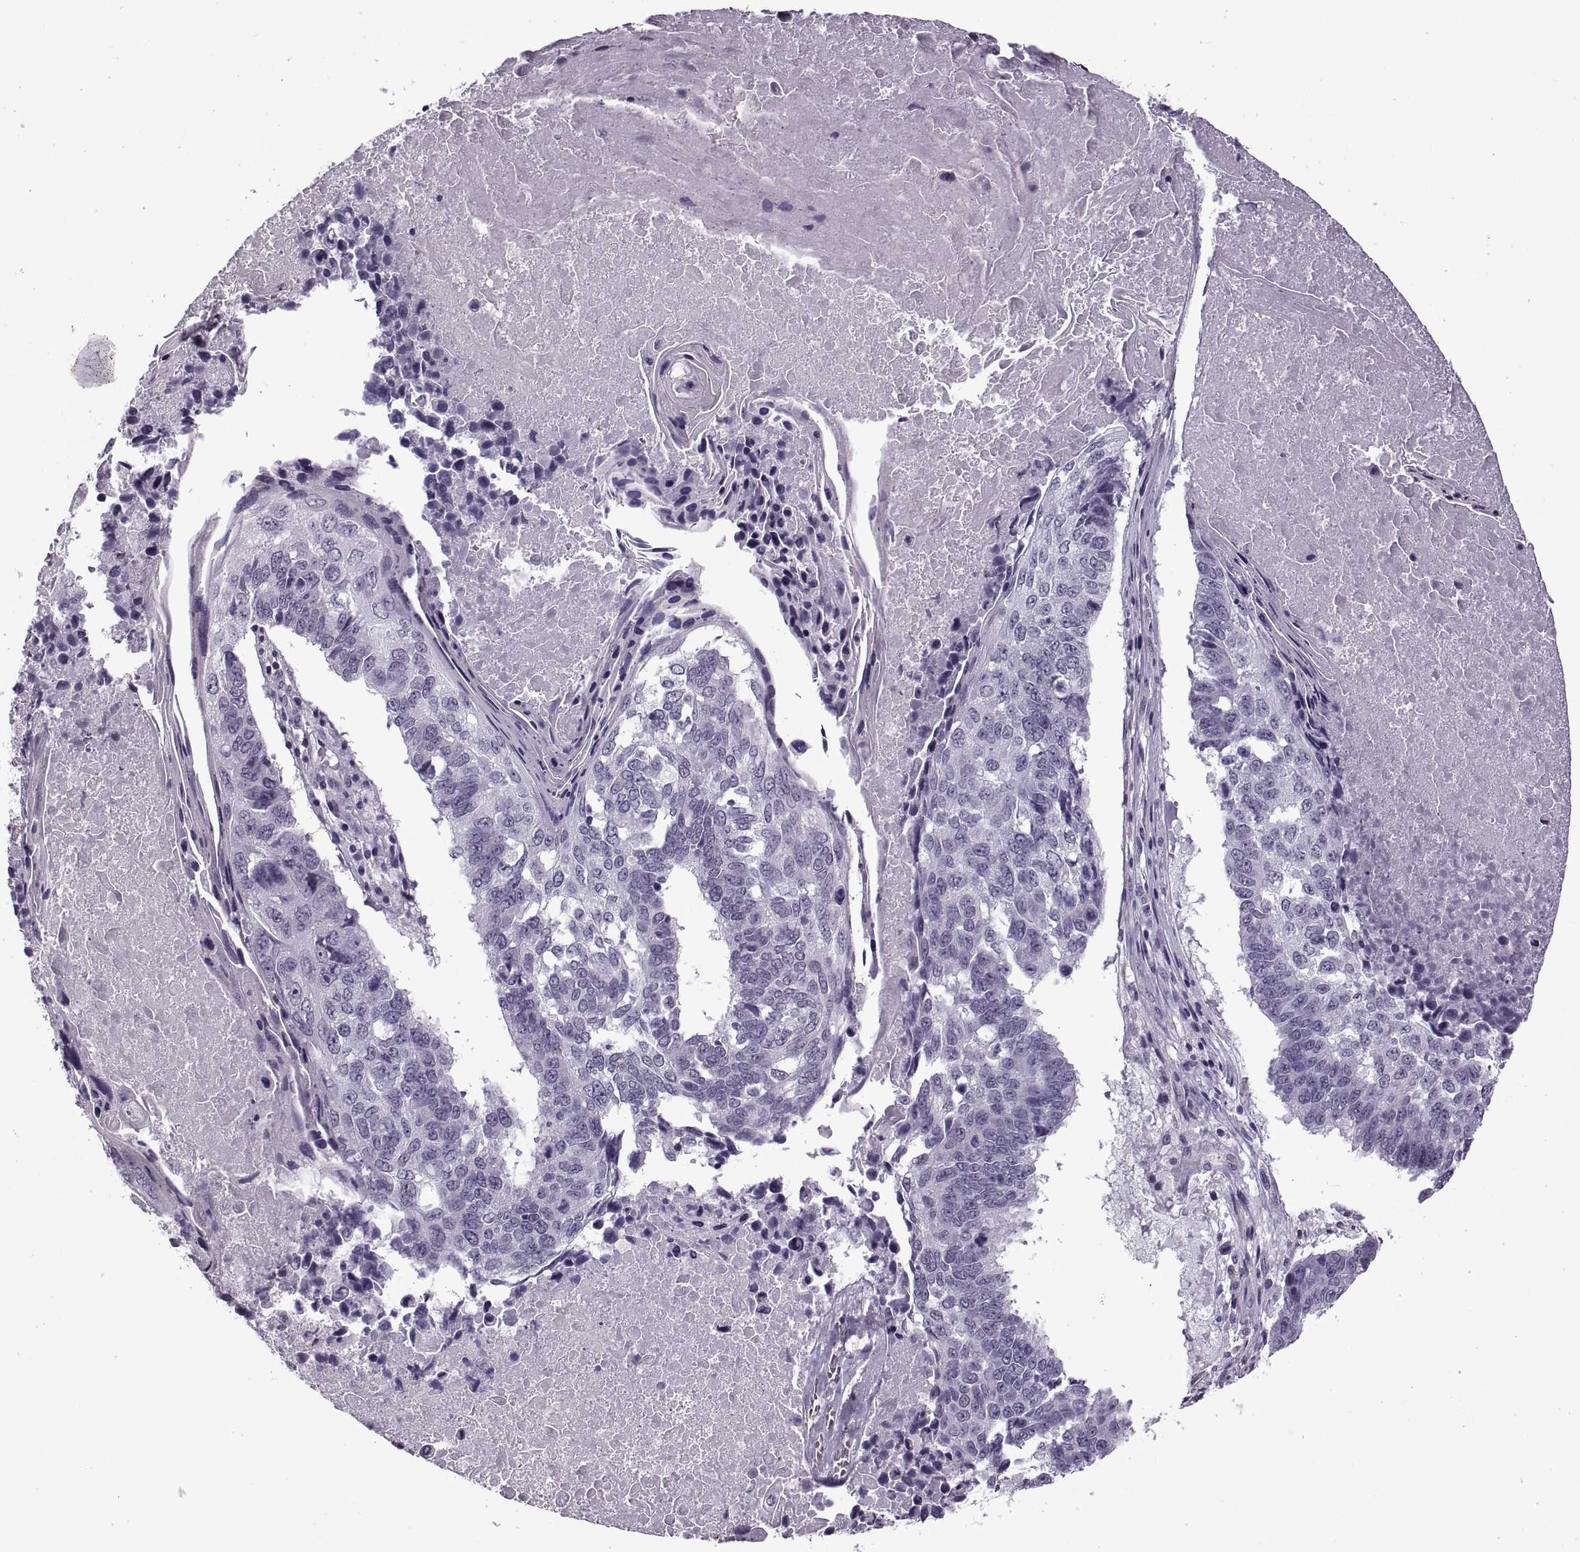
{"staining": {"intensity": "negative", "quantity": "none", "location": "none"}, "tissue": "lung cancer", "cell_type": "Tumor cells", "image_type": "cancer", "snomed": [{"axis": "morphology", "description": "Squamous cell carcinoma, NOS"}, {"axis": "topography", "description": "Lung"}], "caption": "Tumor cells are negative for brown protein staining in lung squamous cell carcinoma.", "gene": "PRSS37", "patient": {"sex": "male", "age": 73}}